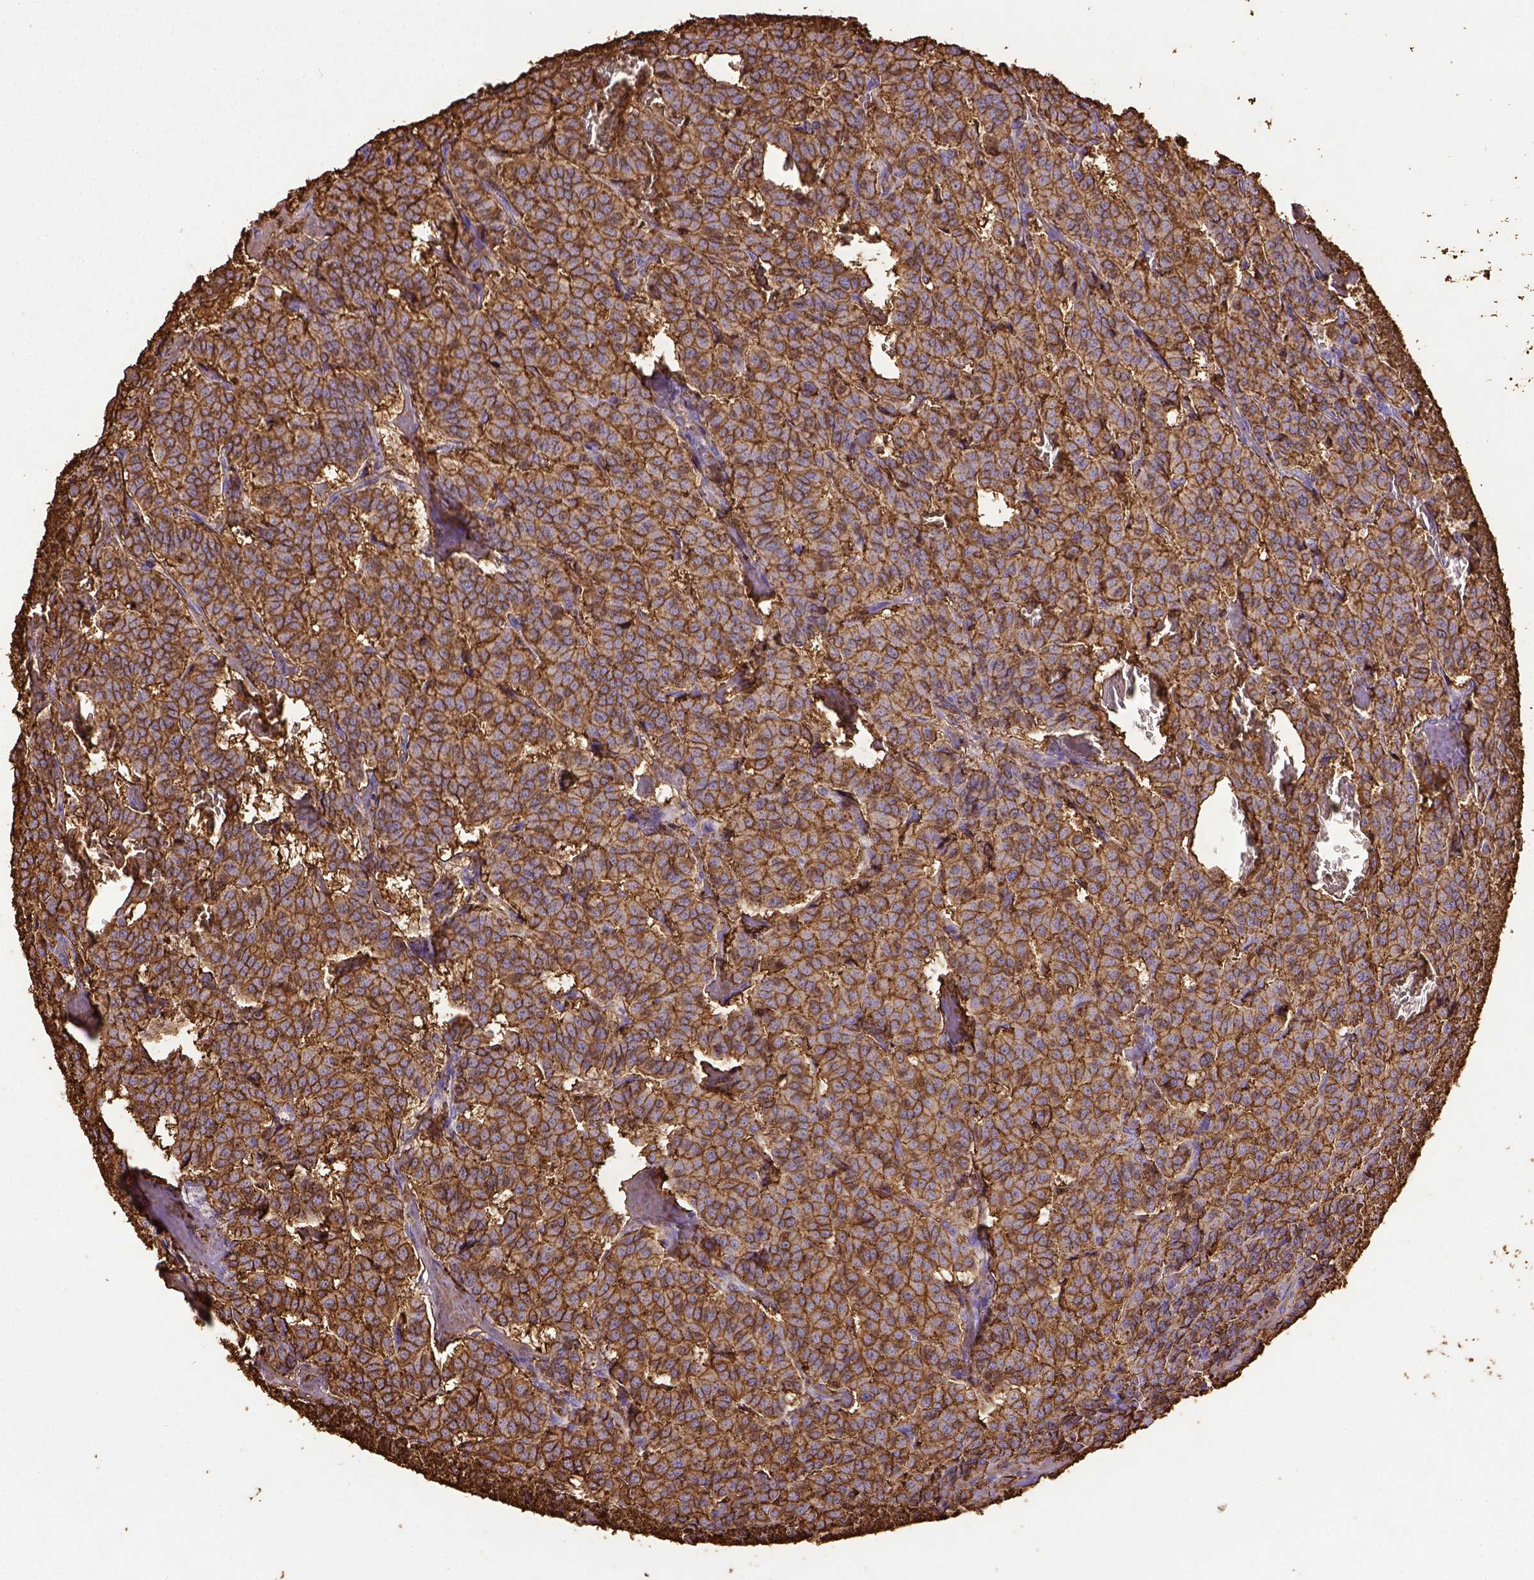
{"staining": {"intensity": "moderate", "quantity": ">75%", "location": "cytoplasmic/membranous"}, "tissue": "carcinoid", "cell_type": "Tumor cells", "image_type": "cancer", "snomed": [{"axis": "morphology", "description": "Normal tissue, NOS"}, {"axis": "morphology", "description": "Carcinoid, malignant, NOS"}, {"axis": "topography", "description": "Lung"}], "caption": "DAB immunohistochemical staining of carcinoid (malignant) exhibits moderate cytoplasmic/membranous protein positivity in approximately >75% of tumor cells. (Brightfield microscopy of DAB IHC at high magnification).", "gene": "B3GAT1", "patient": {"sex": "female", "age": 46}}